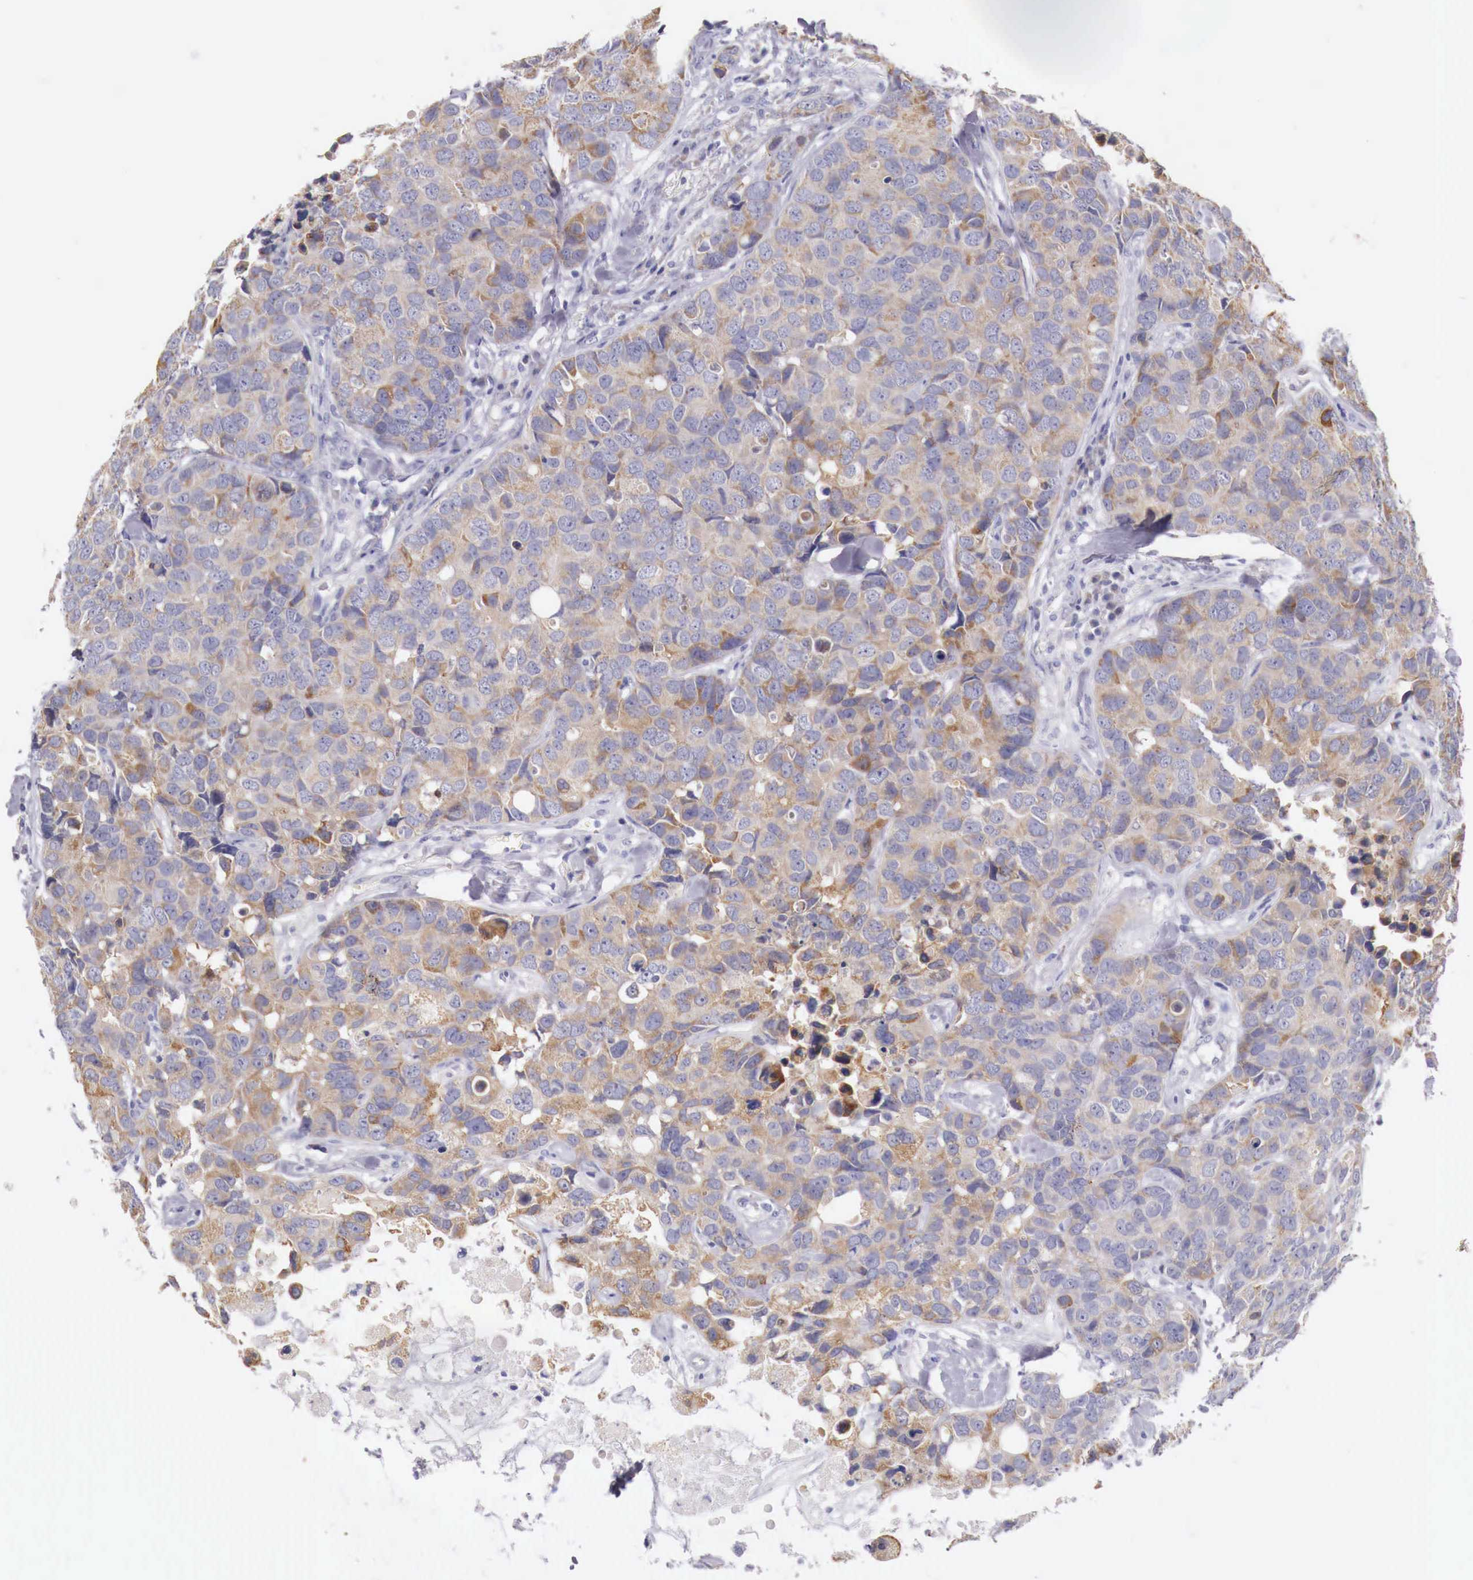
{"staining": {"intensity": "moderate", "quantity": "25%-75%", "location": "cytoplasmic/membranous"}, "tissue": "breast cancer", "cell_type": "Tumor cells", "image_type": "cancer", "snomed": [{"axis": "morphology", "description": "Duct carcinoma"}, {"axis": "topography", "description": "Breast"}], "caption": "Brown immunohistochemical staining in infiltrating ductal carcinoma (breast) shows moderate cytoplasmic/membranous expression in approximately 25%-75% of tumor cells.", "gene": "NREP", "patient": {"sex": "female", "age": 91}}